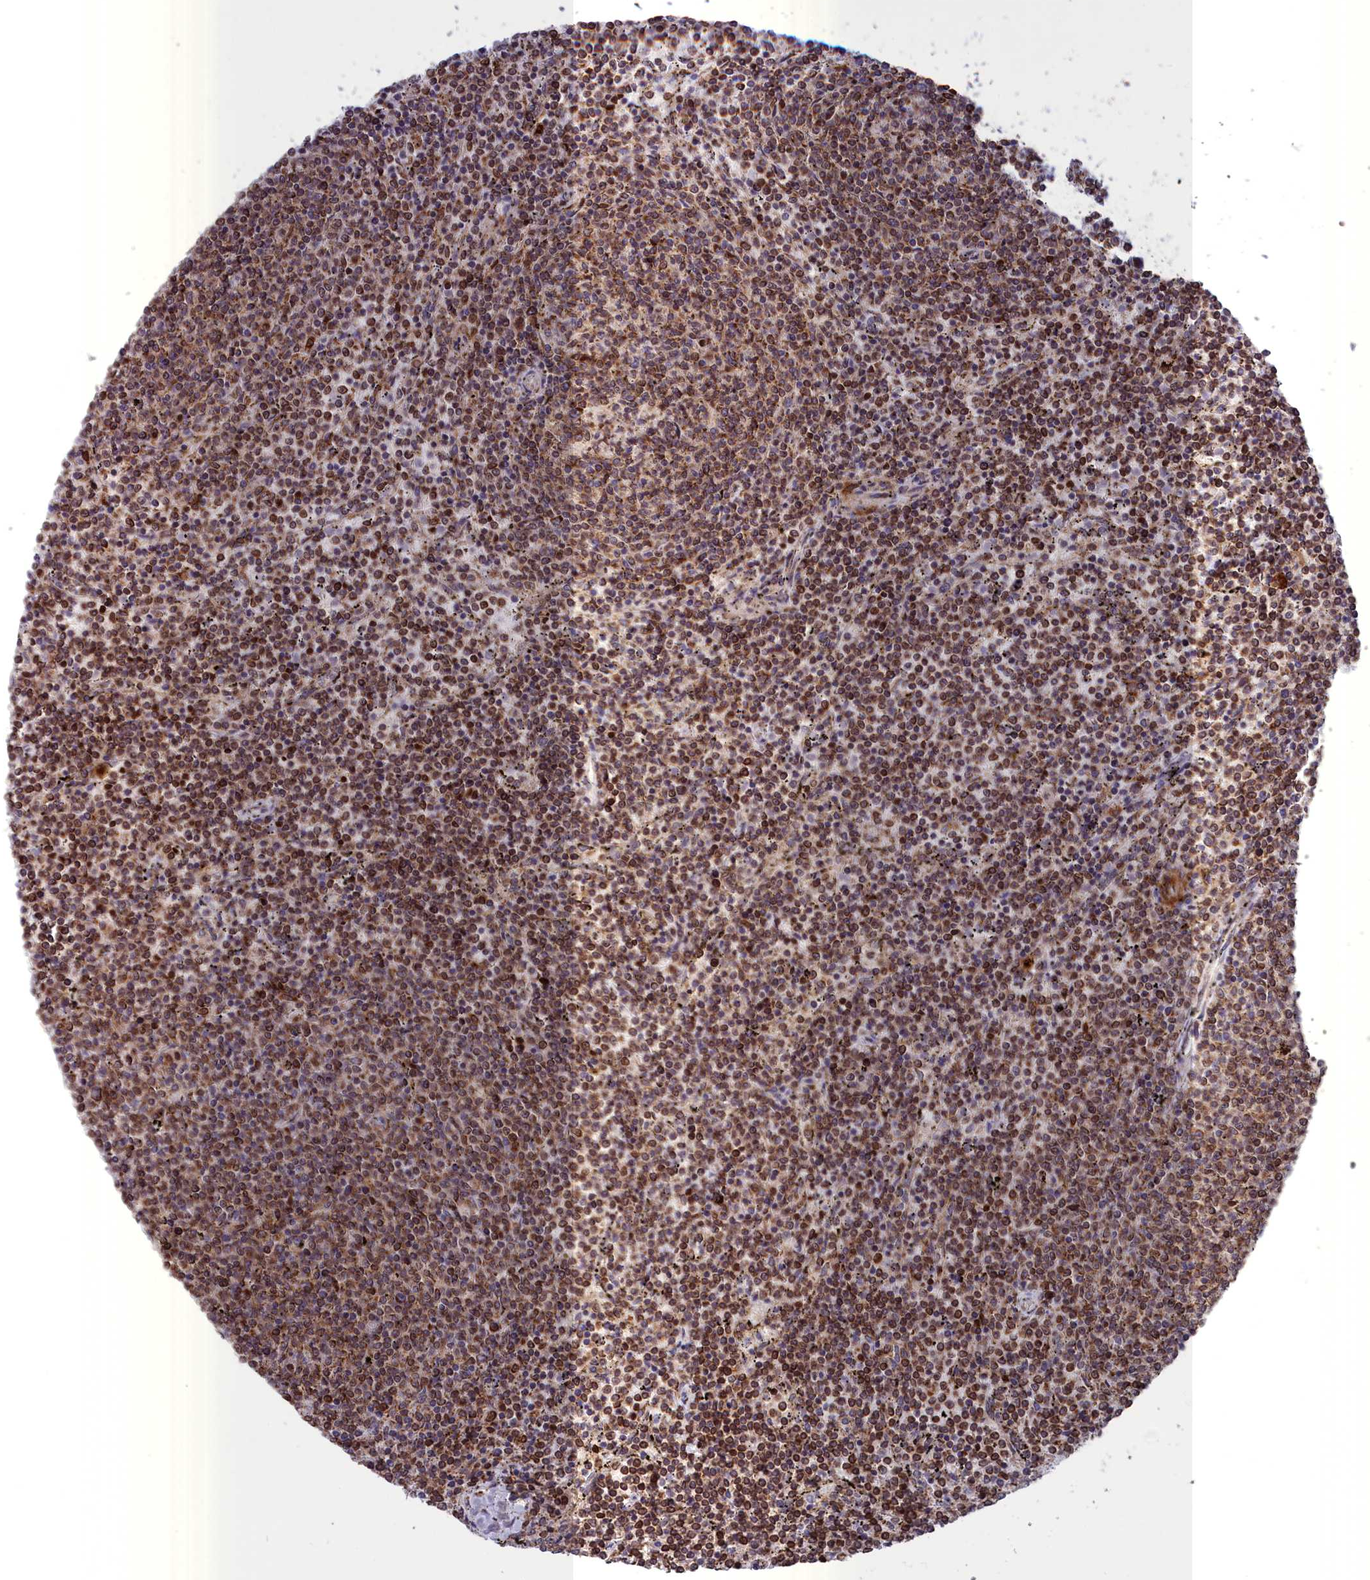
{"staining": {"intensity": "moderate", "quantity": ">75%", "location": "cytoplasmic/membranous"}, "tissue": "lymphoma", "cell_type": "Tumor cells", "image_type": "cancer", "snomed": [{"axis": "morphology", "description": "Malignant lymphoma, non-Hodgkin's type, Low grade"}, {"axis": "topography", "description": "Spleen"}], "caption": "Immunohistochemical staining of human lymphoma displays moderate cytoplasmic/membranous protein positivity in about >75% of tumor cells.", "gene": "TIMM44", "patient": {"sex": "female", "age": 50}}